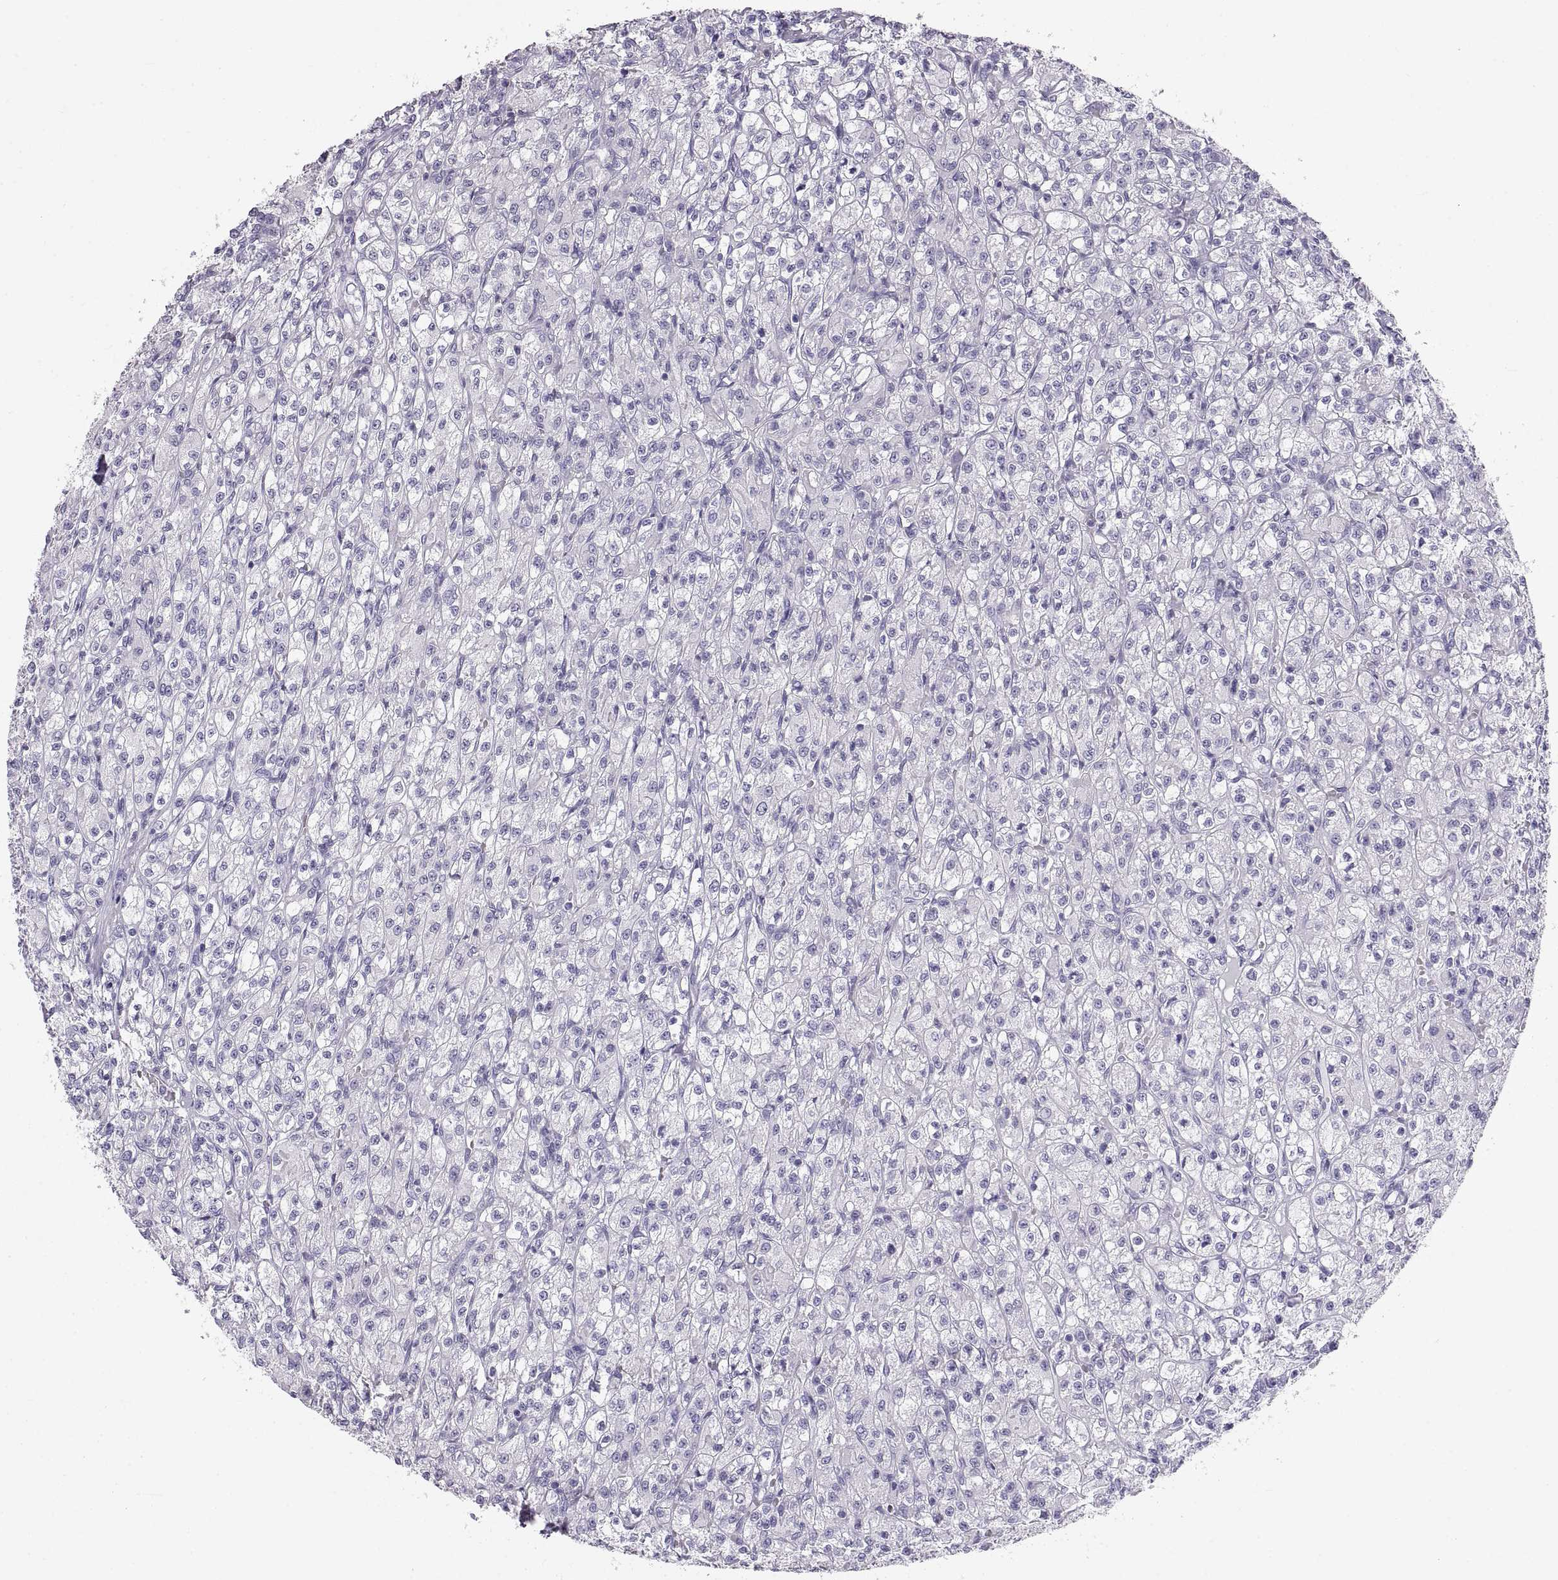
{"staining": {"intensity": "negative", "quantity": "none", "location": "none"}, "tissue": "renal cancer", "cell_type": "Tumor cells", "image_type": "cancer", "snomed": [{"axis": "morphology", "description": "Adenocarcinoma, NOS"}, {"axis": "topography", "description": "Kidney"}], "caption": "Renal cancer was stained to show a protein in brown. There is no significant staining in tumor cells.", "gene": "RLBP1", "patient": {"sex": "female", "age": 70}}